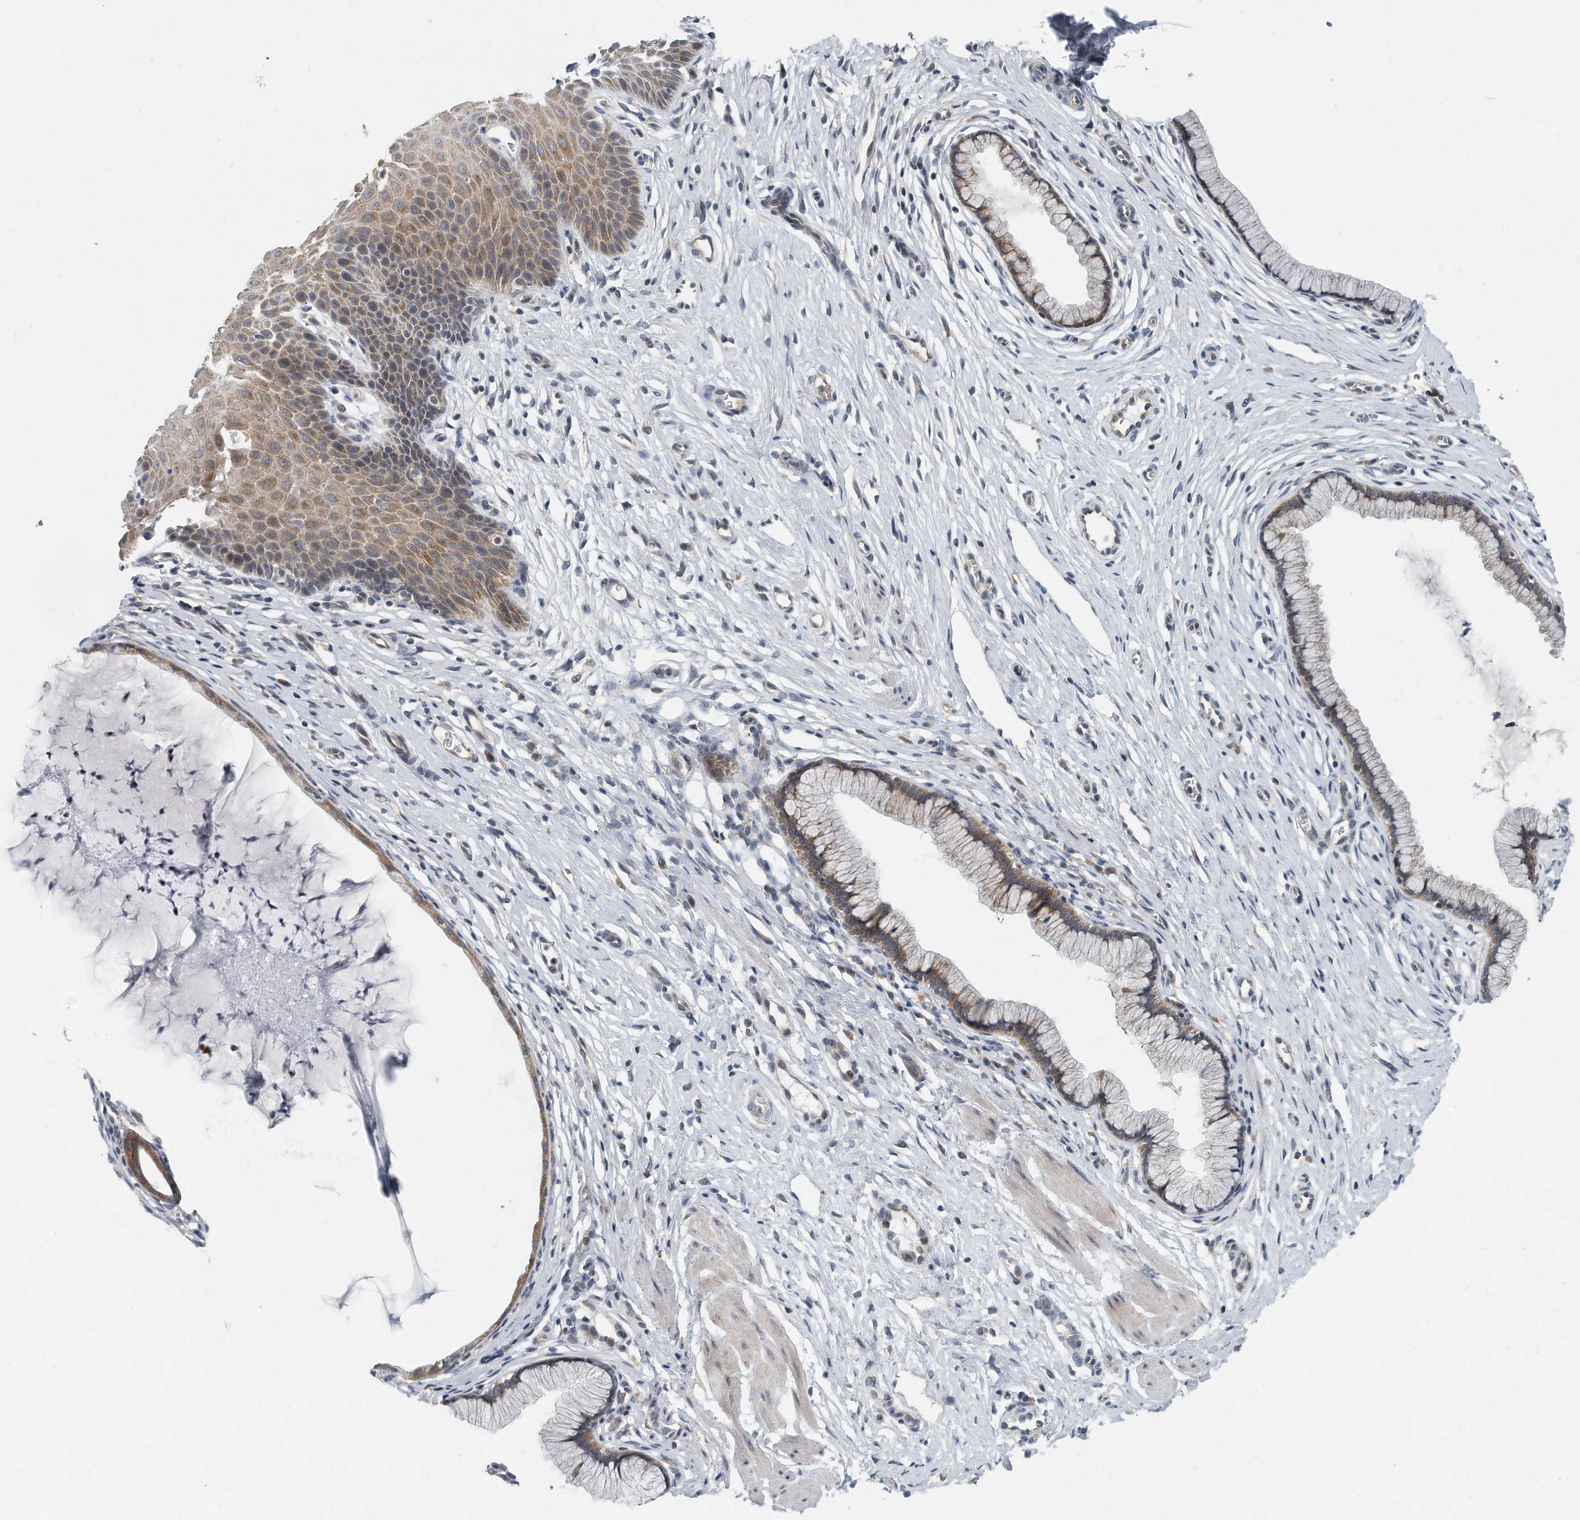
{"staining": {"intensity": "moderate", "quantity": "25%-75%", "location": "cytoplasmic/membranous"}, "tissue": "cervix", "cell_type": "Glandular cells", "image_type": "normal", "snomed": [{"axis": "morphology", "description": "Normal tissue, NOS"}, {"axis": "topography", "description": "Cervix"}], "caption": "Human cervix stained for a protein (brown) exhibits moderate cytoplasmic/membranous positive positivity in about 25%-75% of glandular cells.", "gene": "VLDLR", "patient": {"sex": "female", "age": 36}}